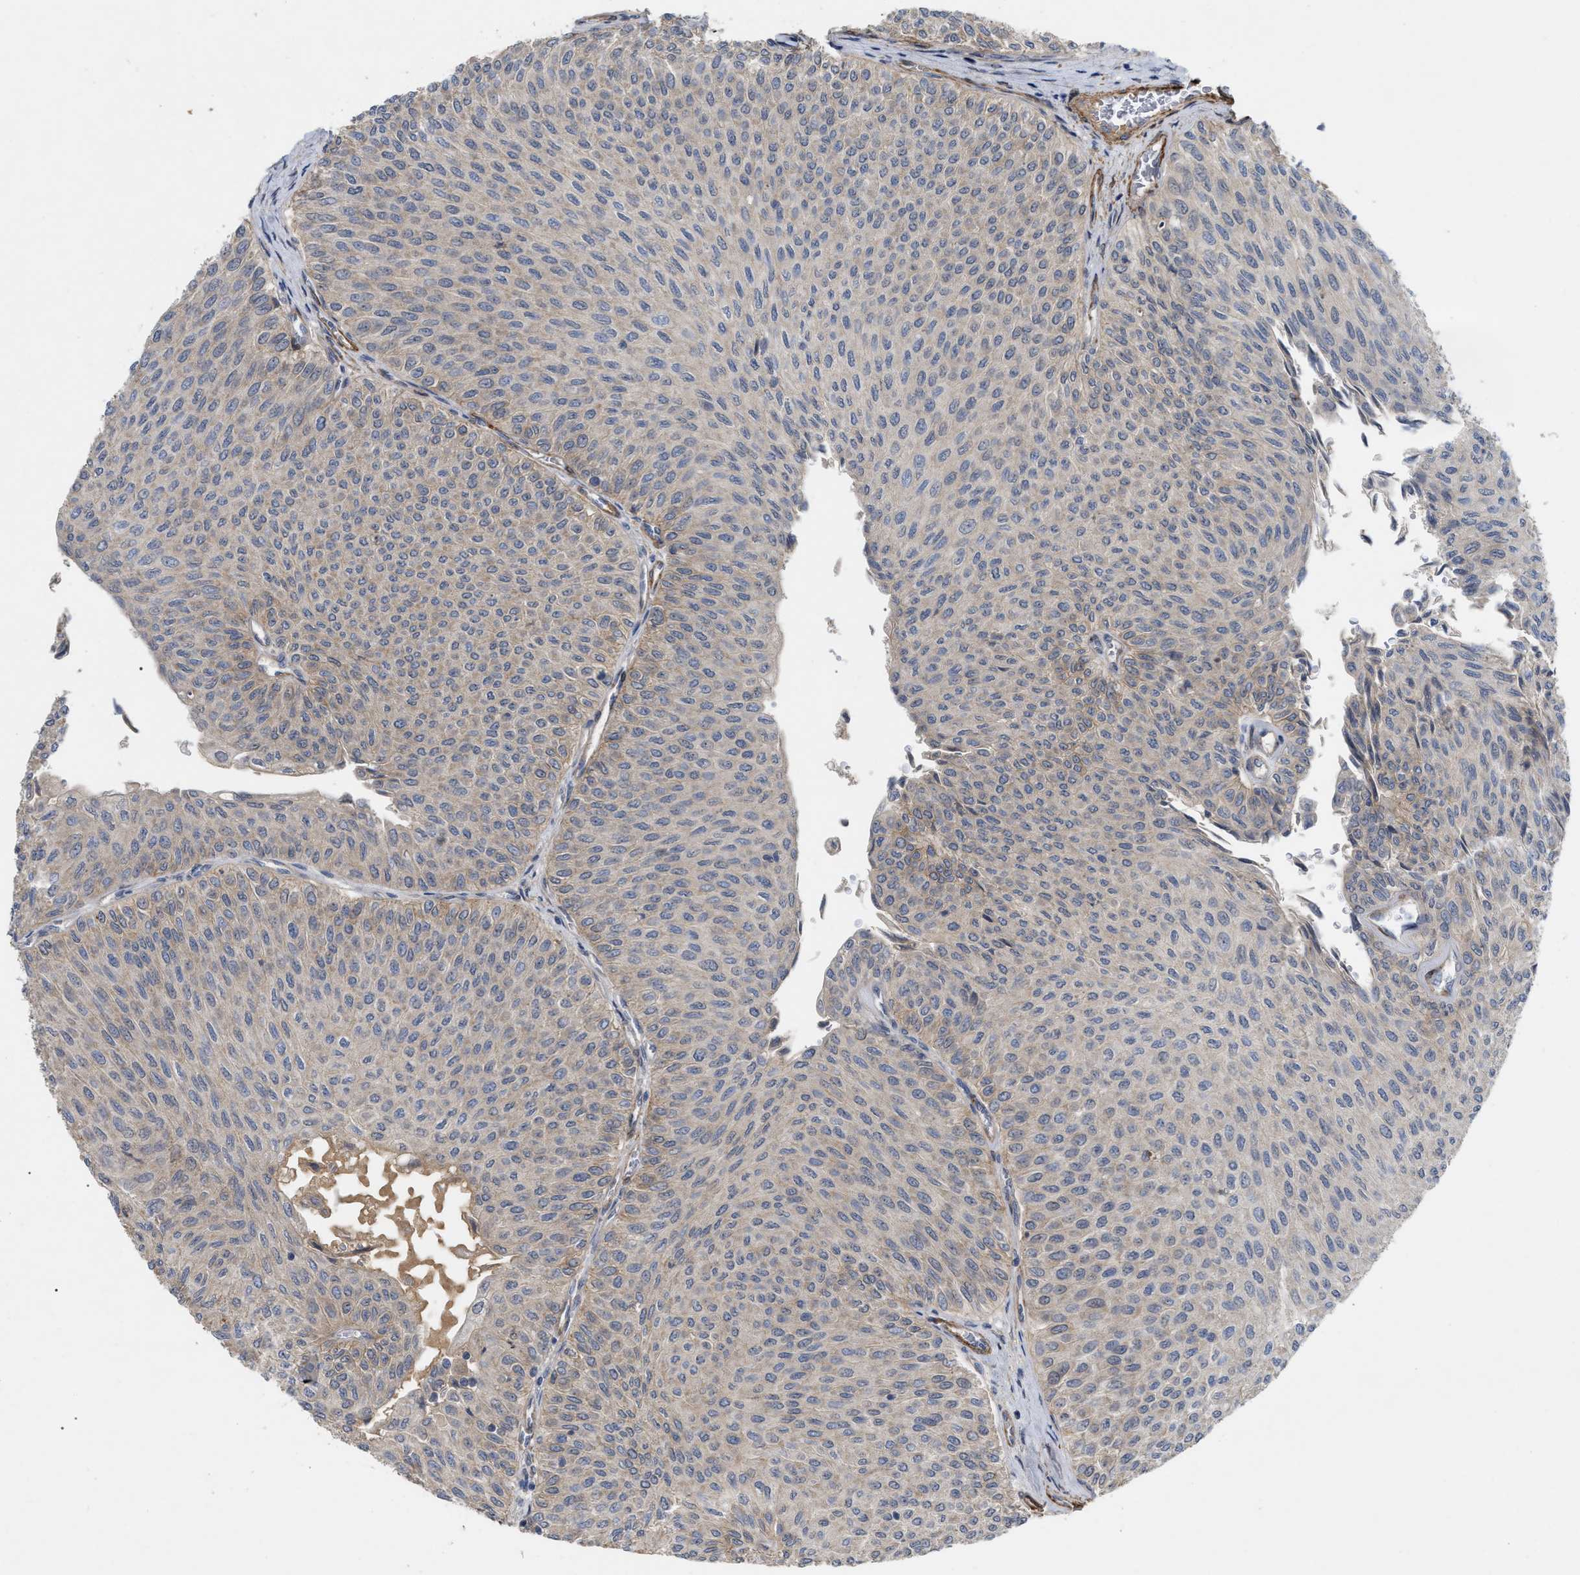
{"staining": {"intensity": "negative", "quantity": "none", "location": "none"}, "tissue": "urothelial cancer", "cell_type": "Tumor cells", "image_type": "cancer", "snomed": [{"axis": "morphology", "description": "Urothelial carcinoma, Low grade"}, {"axis": "topography", "description": "Urinary bladder"}], "caption": "An image of human urothelial carcinoma (low-grade) is negative for staining in tumor cells.", "gene": "ST6GALNAC6", "patient": {"sex": "male", "age": 78}}